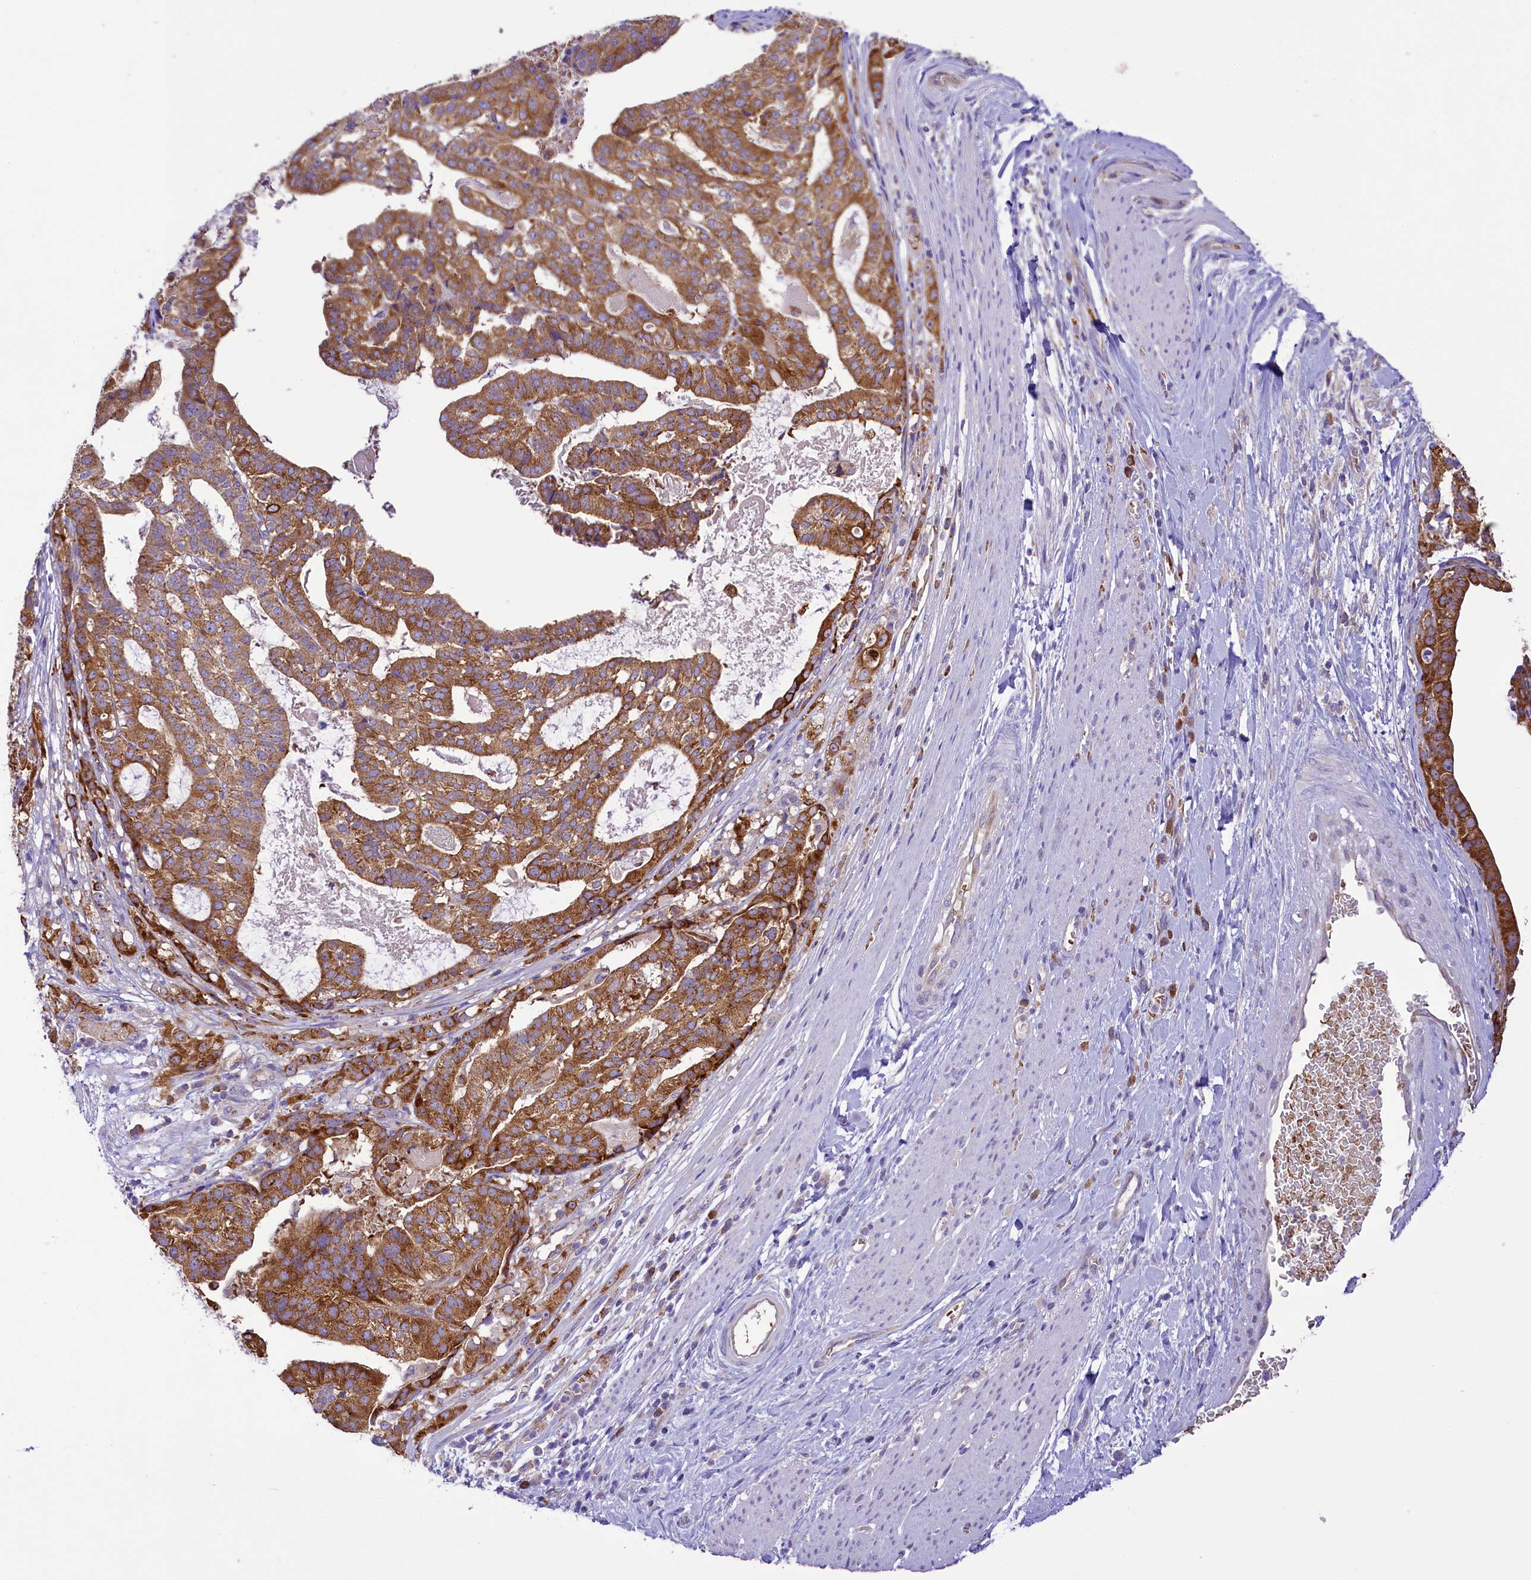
{"staining": {"intensity": "strong", "quantity": ">75%", "location": "cytoplasmic/membranous"}, "tissue": "stomach cancer", "cell_type": "Tumor cells", "image_type": "cancer", "snomed": [{"axis": "morphology", "description": "Adenocarcinoma, NOS"}, {"axis": "topography", "description": "Stomach"}], "caption": "Stomach cancer stained with DAB (3,3'-diaminobenzidine) immunohistochemistry (IHC) displays high levels of strong cytoplasmic/membranous staining in about >75% of tumor cells.", "gene": "LARP4", "patient": {"sex": "male", "age": 48}}